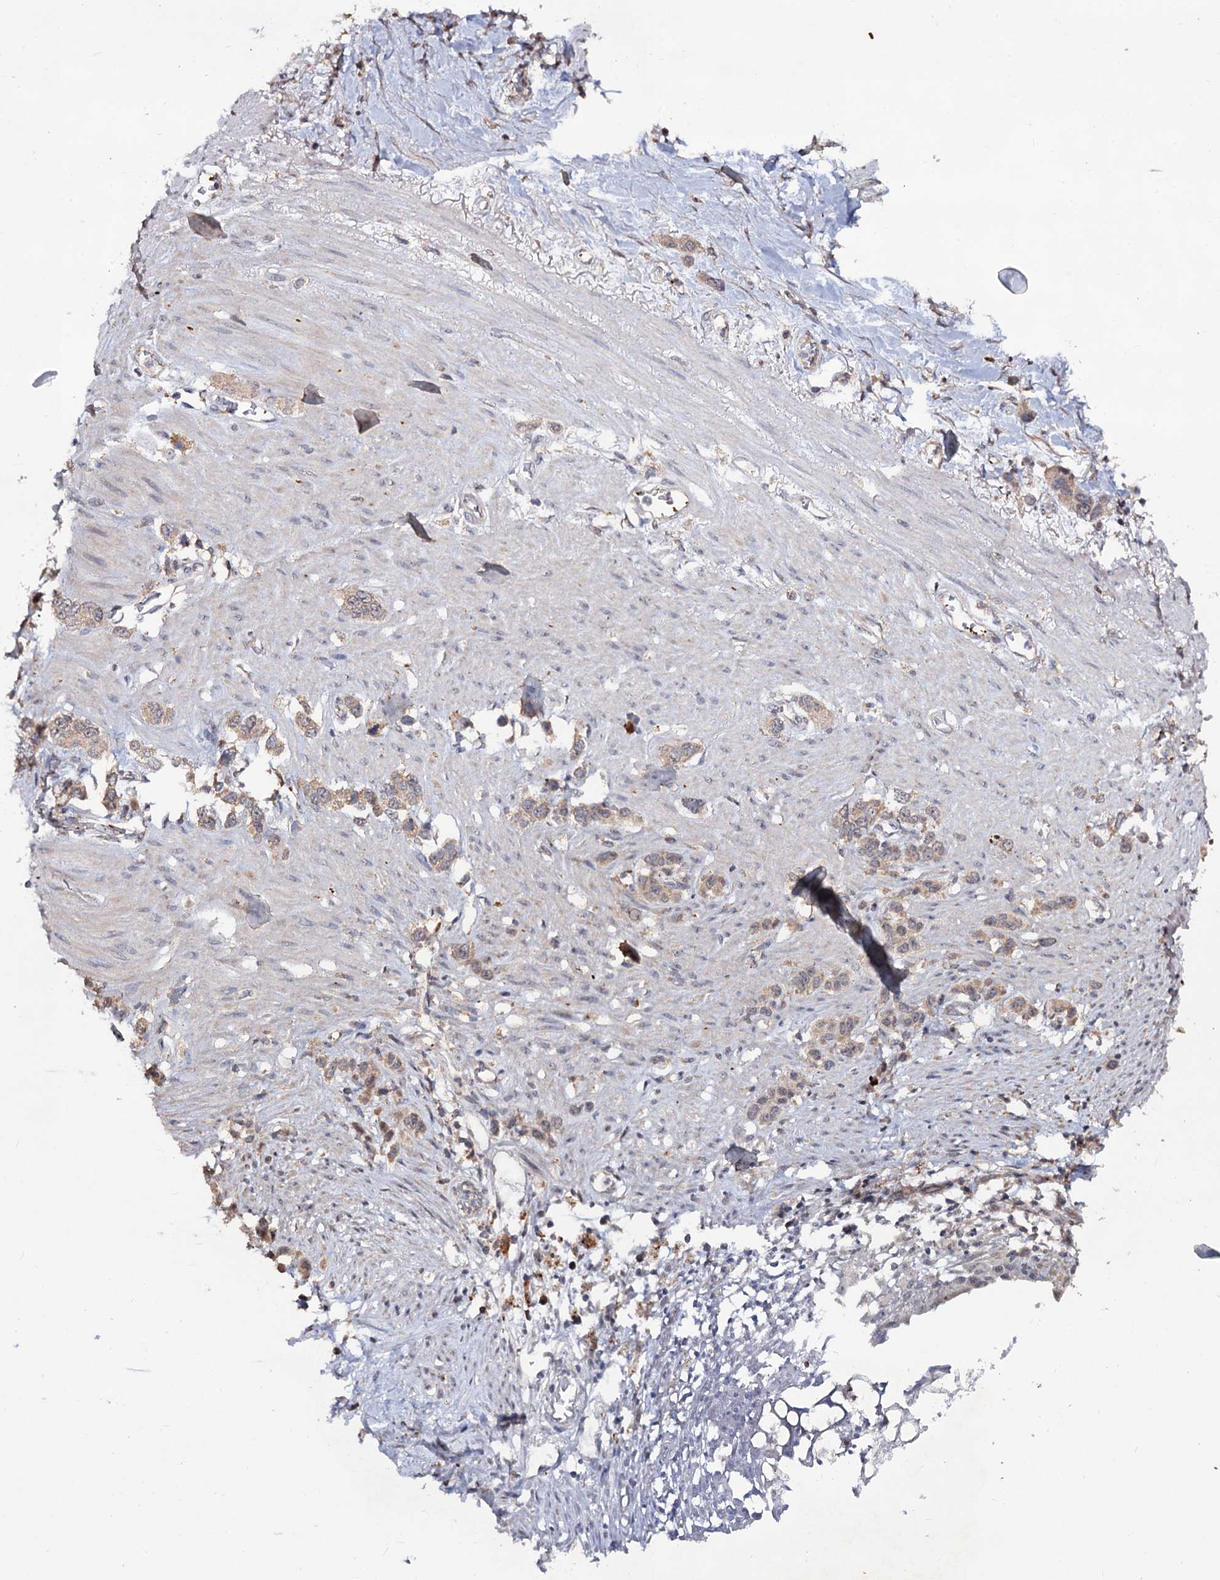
{"staining": {"intensity": "weak", "quantity": ">75%", "location": "cytoplasmic/membranous"}, "tissue": "stomach cancer", "cell_type": "Tumor cells", "image_type": "cancer", "snomed": [{"axis": "morphology", "description": "Adenocarcinoma, NOS"}, {"axis": "morphology", "description": "Adenocarcinoma, High grade"}, {"axis": "topography", "description": "Stomach, upper"}, {"axis": "topography", "description": "Stomach, lower"}], "caption": "Stomach cancer (adenocarcinoma) tissue displays weak cytoplasmic/membranous positivity in approximately >75% of tumor cells Ihc stains the protein in brown and the nuclei are stained blue.", "gene": "LRRC63", "patient": {"sex": "female", "age": 65}}